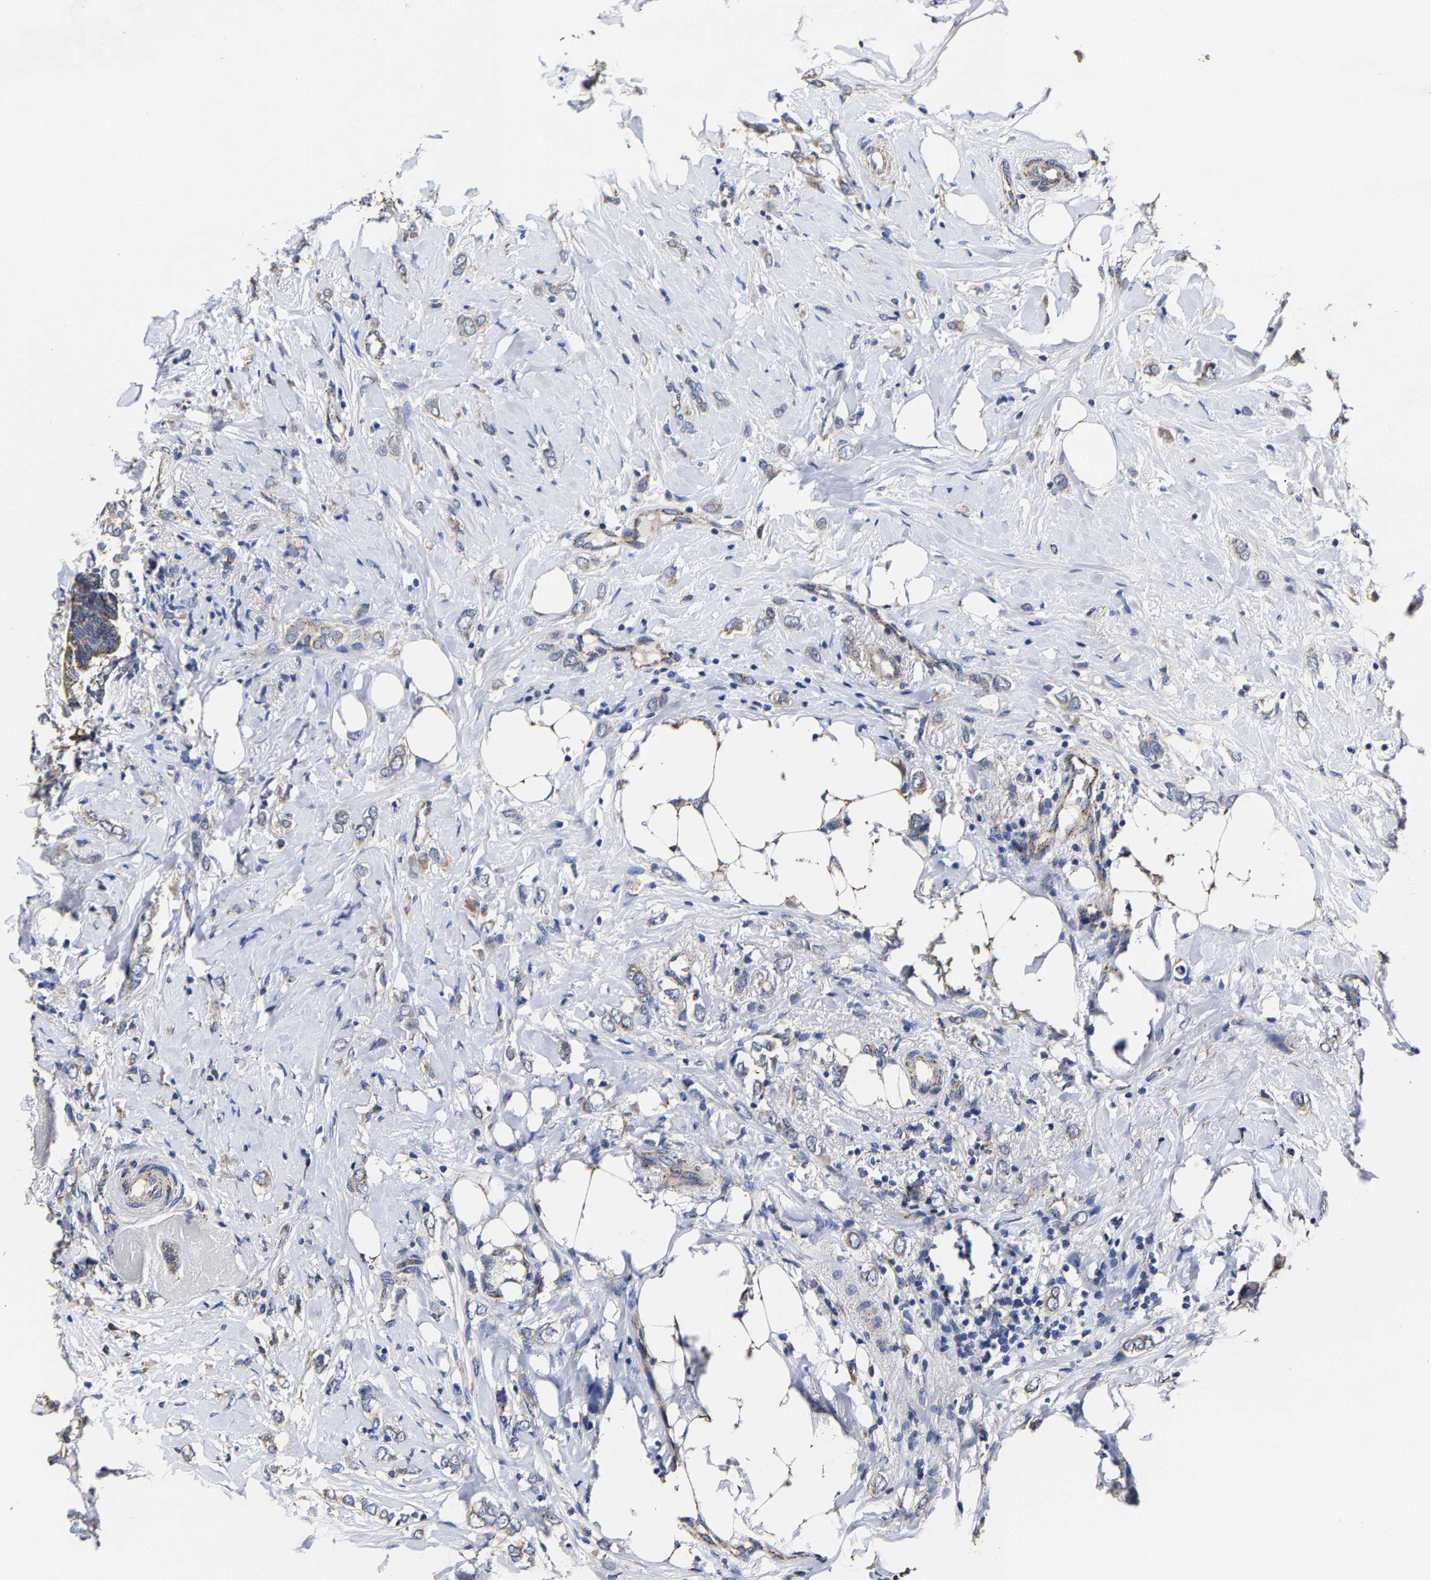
{"staining": {"intensity": "weak", "quantity": "25%-75%", "location": "cytoplasmic/membranous"}, "tissue": "breast cancer", "cell_type": "Tumor cells", "image_type": "cancer", "snomed": [{"axis": "morphology", "description": "Normal tissue, NOS"}, {"axis": "morphology", "description": "Lobular carcinoma"}, {"axis": "topography", "description": "Breast"}], "caption": "Immunohistochemistry of breast cancer (lobular carcinoma) displays low levels of weak cytoplasmic/membranous expression in approximately 25%-75% of tumor cells.", "gene": "AASS", "patient": {"sex": "female", "age": 47}}